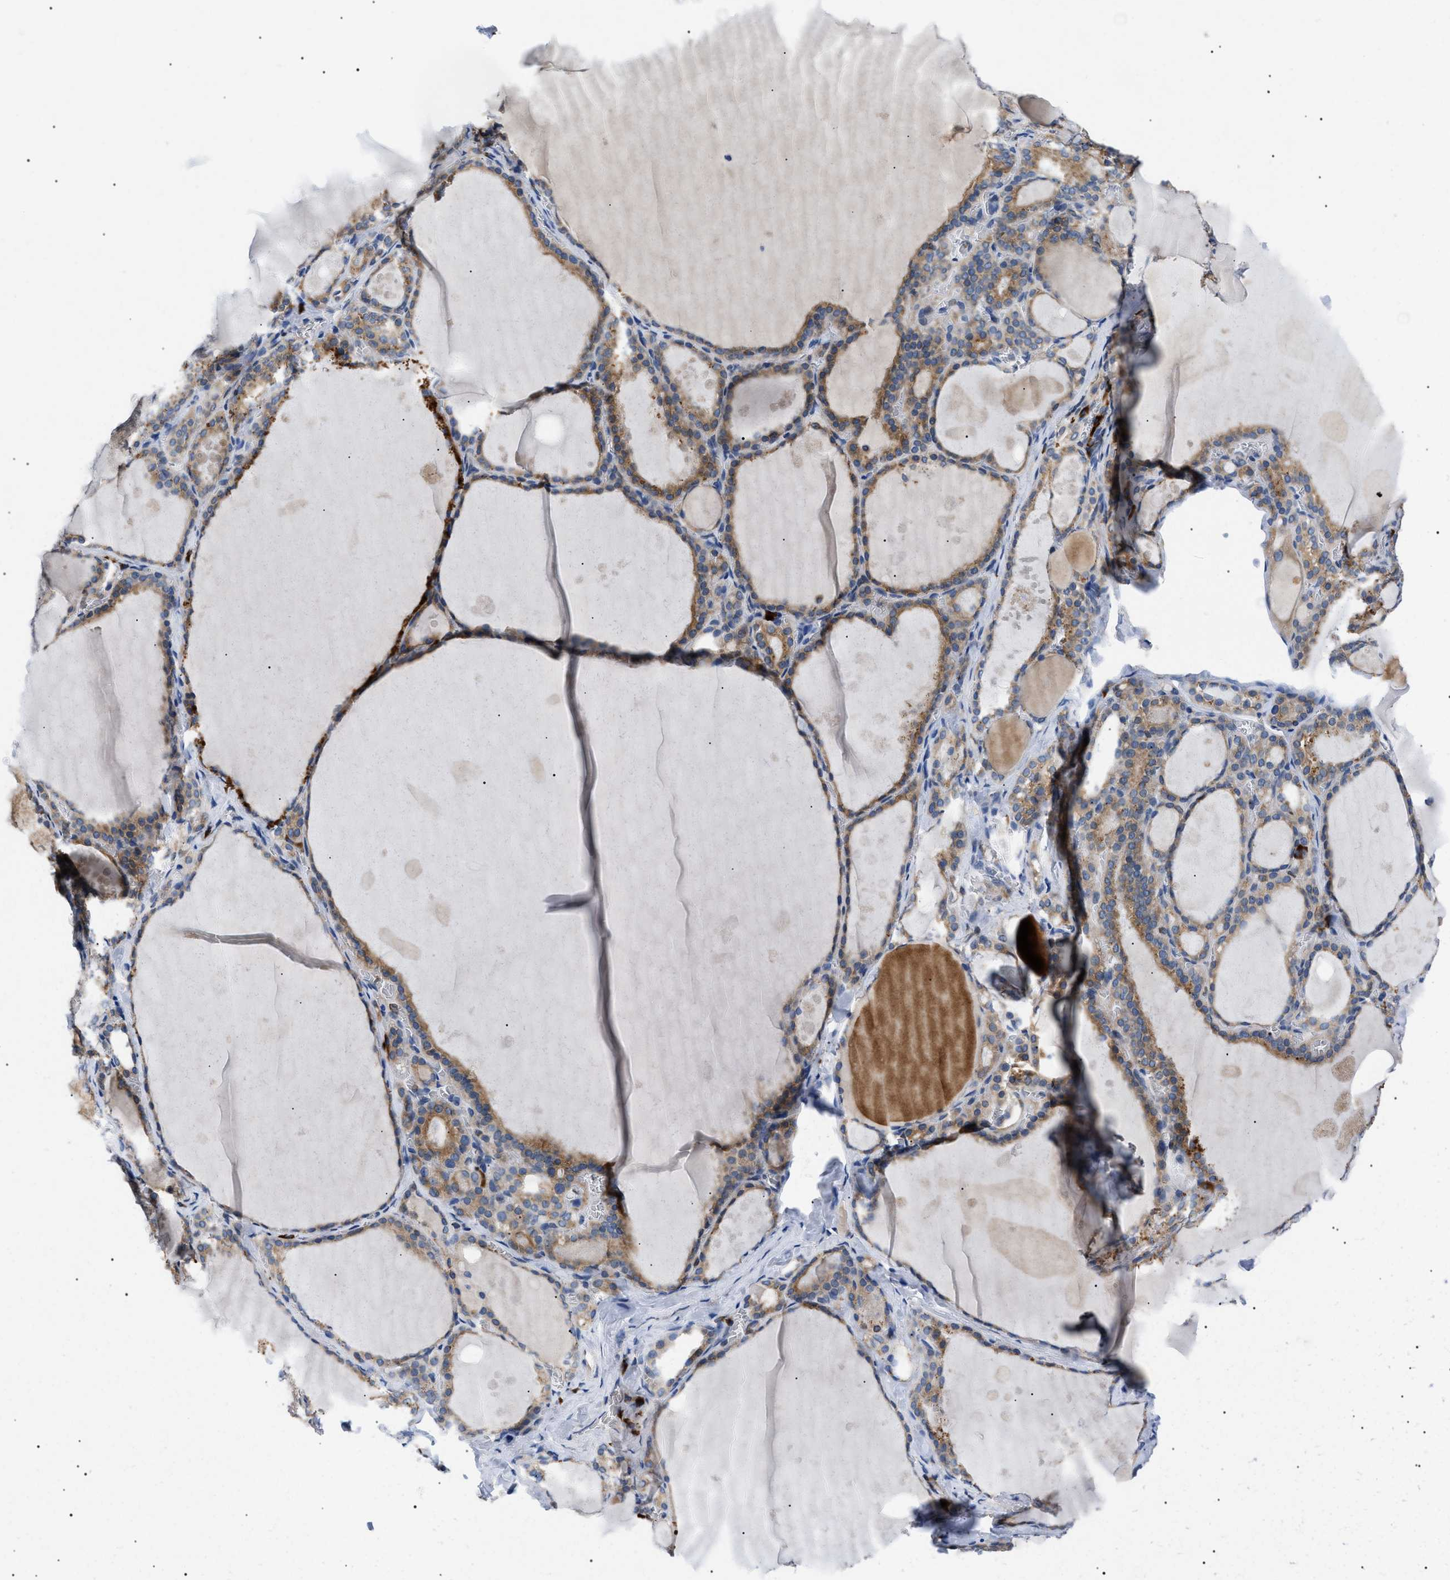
{"staining": {"intensity": "moderate", "quantity": ">75%", "location": "cytoplasmic/membranous"}, "tissue": "thyroid gland", "cell_type": "Glandular cells", "image_type": "normal", "snomed": [{"axis": "morphology", "description": "Normal tissue, NOS"}, {"axis": "topography", "description": "Thyroid gland"}], "caption": "Moderate cytoplasmic/membranous staining is identified in about >75% of glandular cells in normal thyroid gland. The protein of interest is stained brown, and the nuclei are stained in blue (DAB IHC with brightfield microscopy, high magnification).", "gene": "DERL1", "patient": {"sex": "male", "age": 56}}